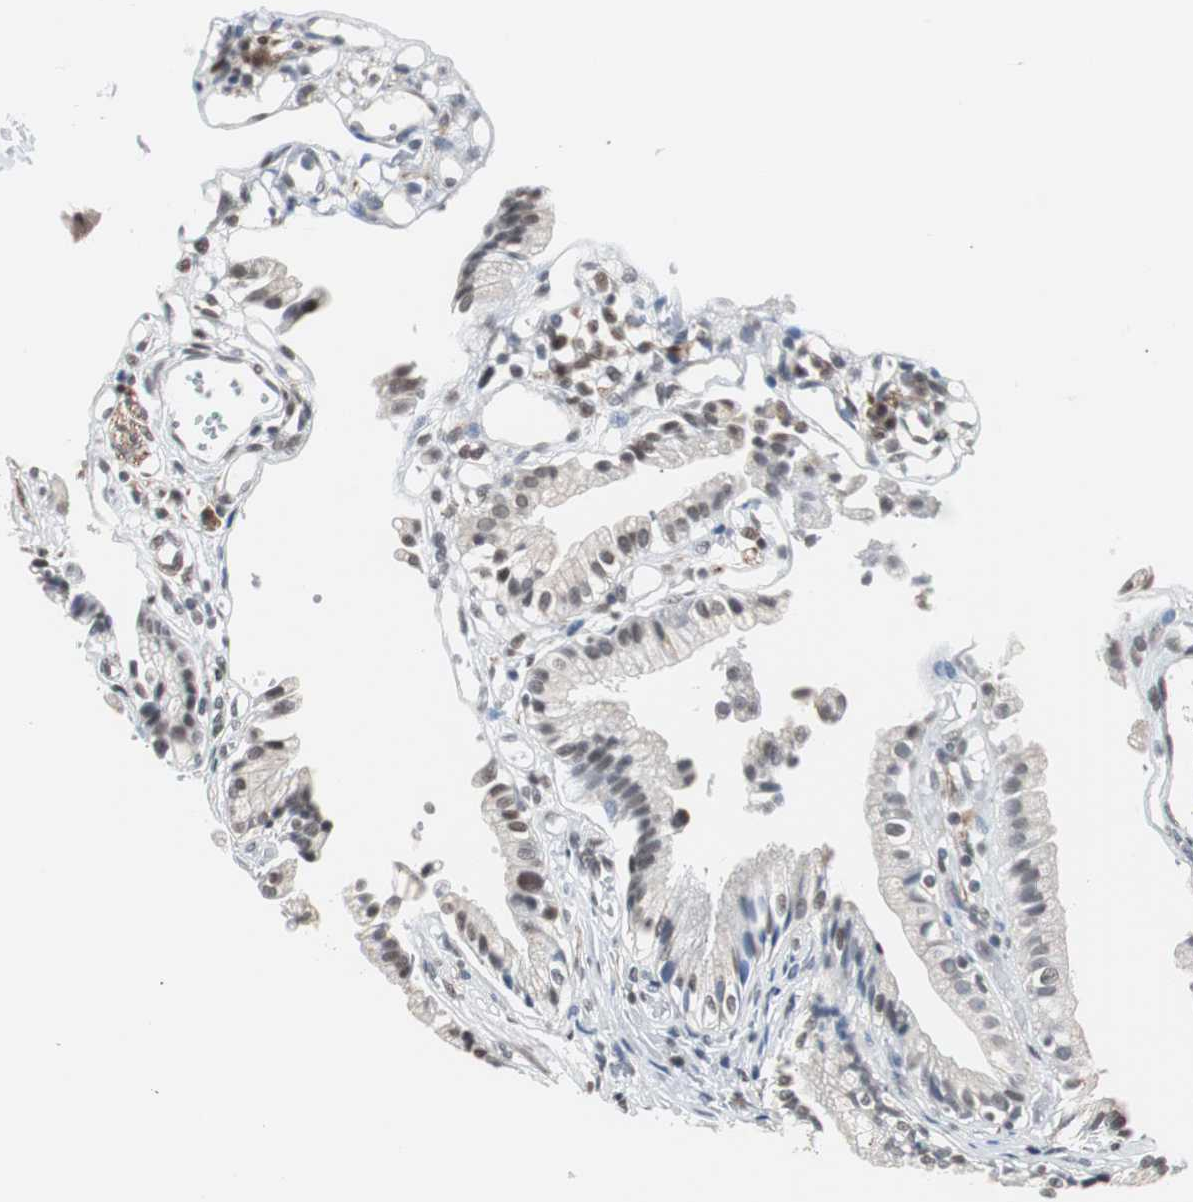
{"staining": {"intensity": "weak", "quantity": "25%-75%", "location": "nuclear"}, "tissue": "gallbladder", "cell_type": "Glandular cells", "image_type": "normal", "snomed": [{"axis": "morphology", "description": "Normal tissue, NOS"}, {"axis": "topography", "description": "Gallbladder"}], "caption": "This is an image of immunohistochemistry (IHC) staining of unremarkable gallbladder, which shows weak expression in the nuclear of glandular cells.", "gene": "ZHX2", "patient": {"sex": "male", "age": 65}}